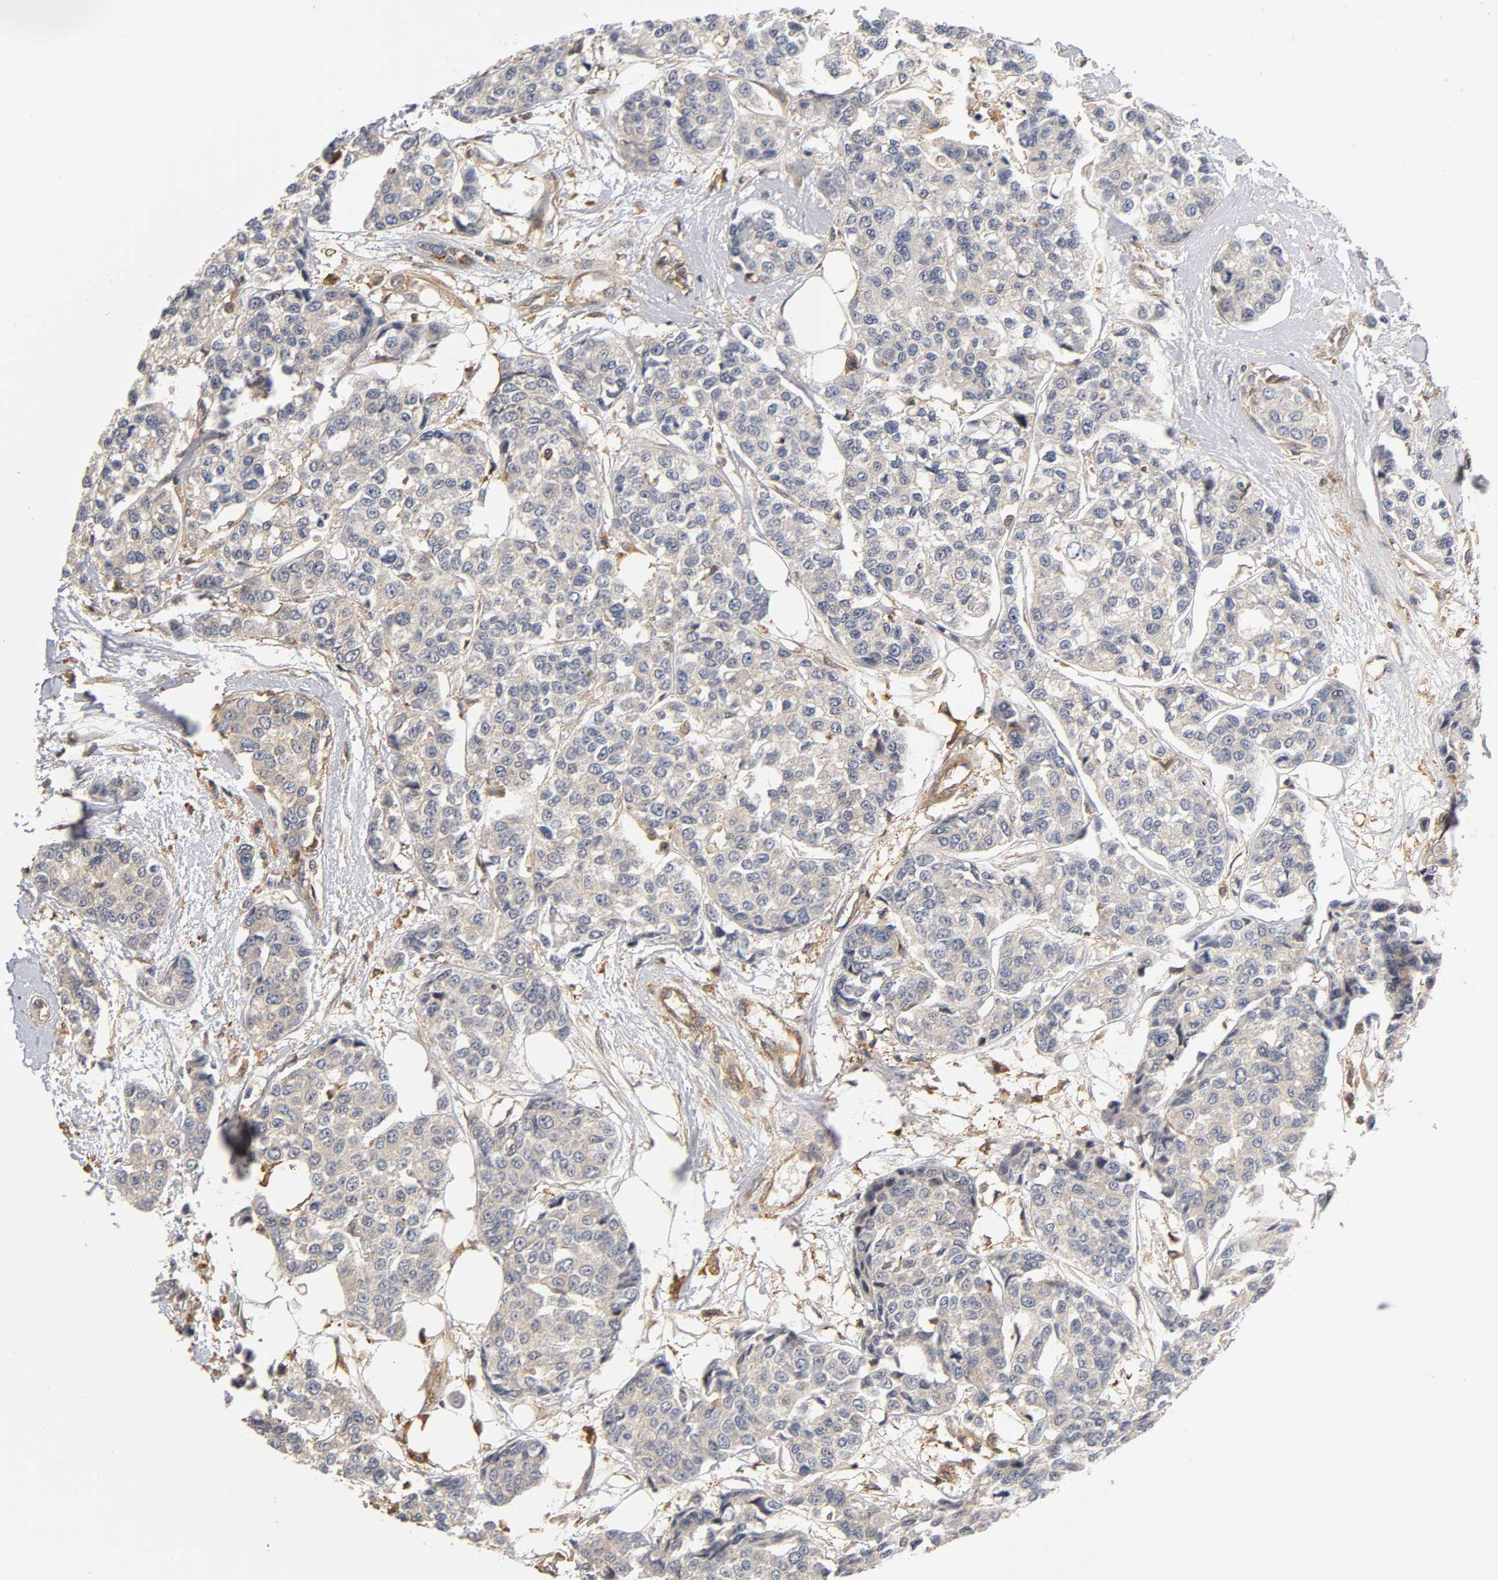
{"staining": {"intensity": "moderate", "quantity": "25%-75%", "location": "cytoplasmic/membranous"}, "tissue": "breast cancer", "cell_type": "Tumor cells", "image_type": "cancer", "snomed": [{"axis": "morphology", "description": "Duct carcinoma"}, {"axis": "topography", "description": "Breast"}], "caption": "Moderate cytoplasmic/membranous protein positivity is seen in approximately 25%-75% of tumor cells in intraductal carcinoma (breast).", "gene": "ACTR2", "patient": {"sex": "female", "age": 51}}